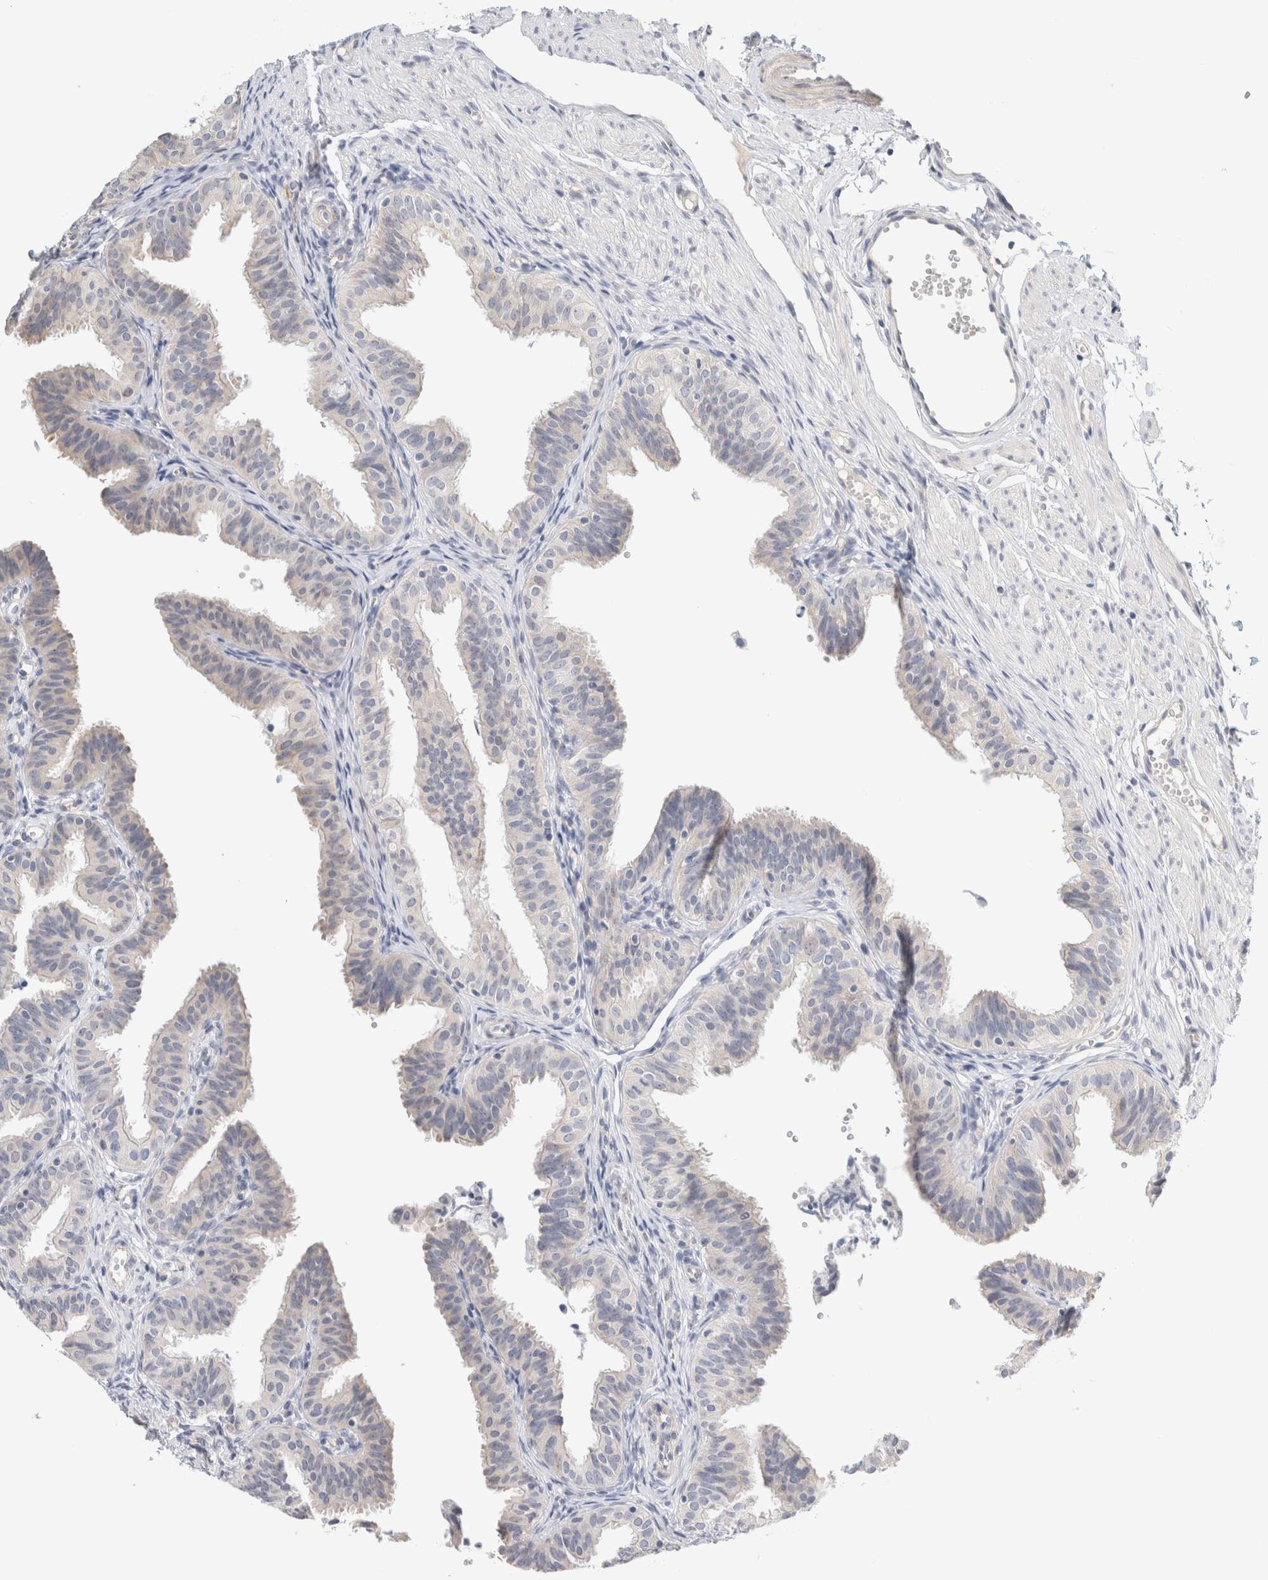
{"staining": {"intensity": "negative", "quantity": "none", "location": "none"}, "tissue": "fallopian tube", "cell_type": "Glandular cells", "image_type": "normal", "snomed": [{"axis": "morphology", "description": "Normal tissue, NOS"}, {"axis": "topography", "description": "Fallopian tube"}], "caption": "DAB immunohistochemical staining of benign human fallopian tube exhibits no significant expression in glandular cells.", "gene": "SPRTN", "patient": {"sex": "female", "age": 35}}